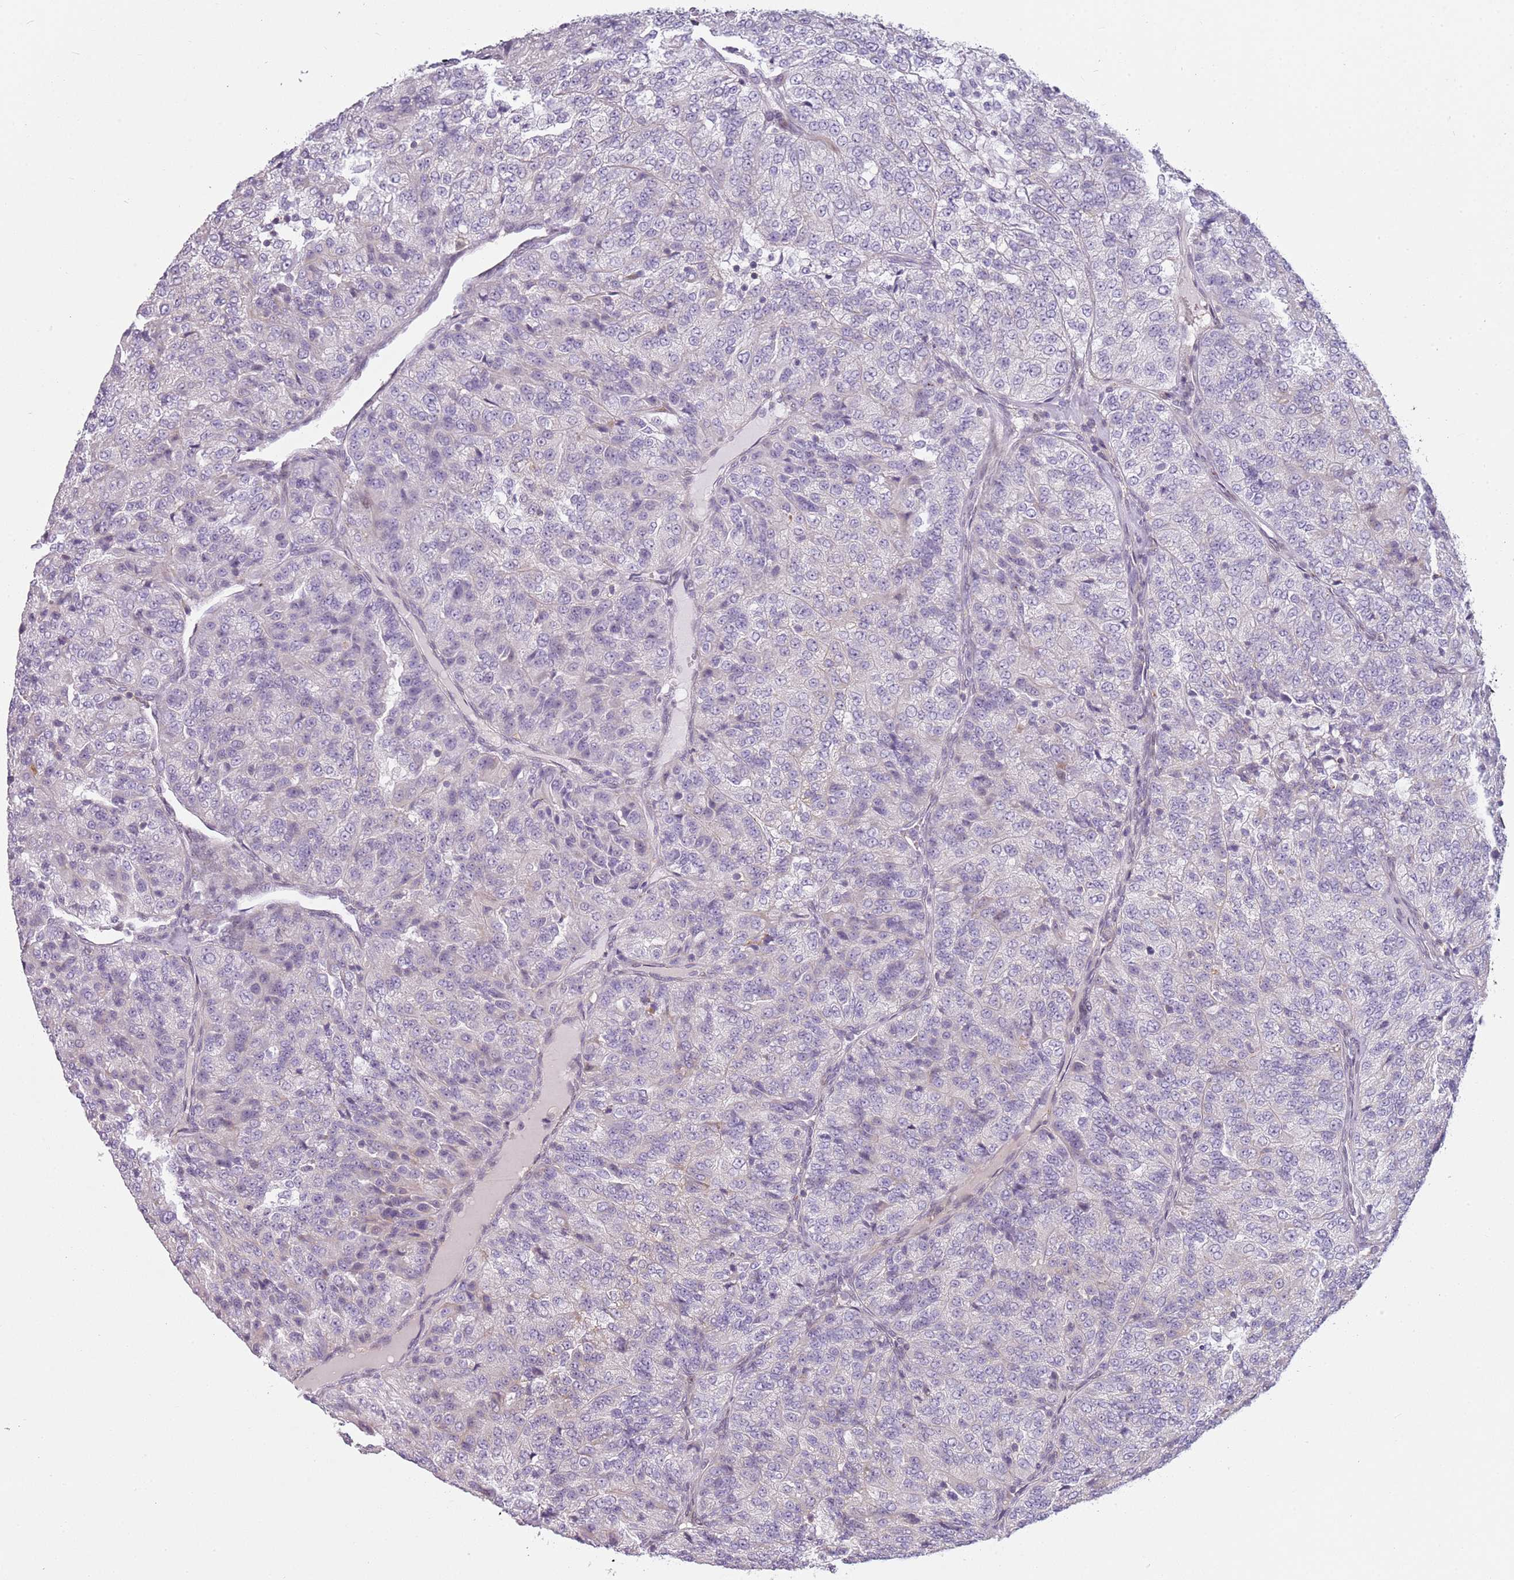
{"staining": {"intensity": "negative", "quantity": "none", "location": "none"}, "tissue": "renal cancer", "cell_type": "Tumor cells", "image_type": "cancer", "snomed": [{"axis": "morphology", "description": "Adenocarcinoma, NOS"}, {"axis": "topography", "description": "Kidney"}], "caption": "Renal adenocarcinoma was stained to show a protein in brown. There is no significant staining in tumor cells.", "gene": "DEFB116", "patient": {"sex": "female", "age": 63}}